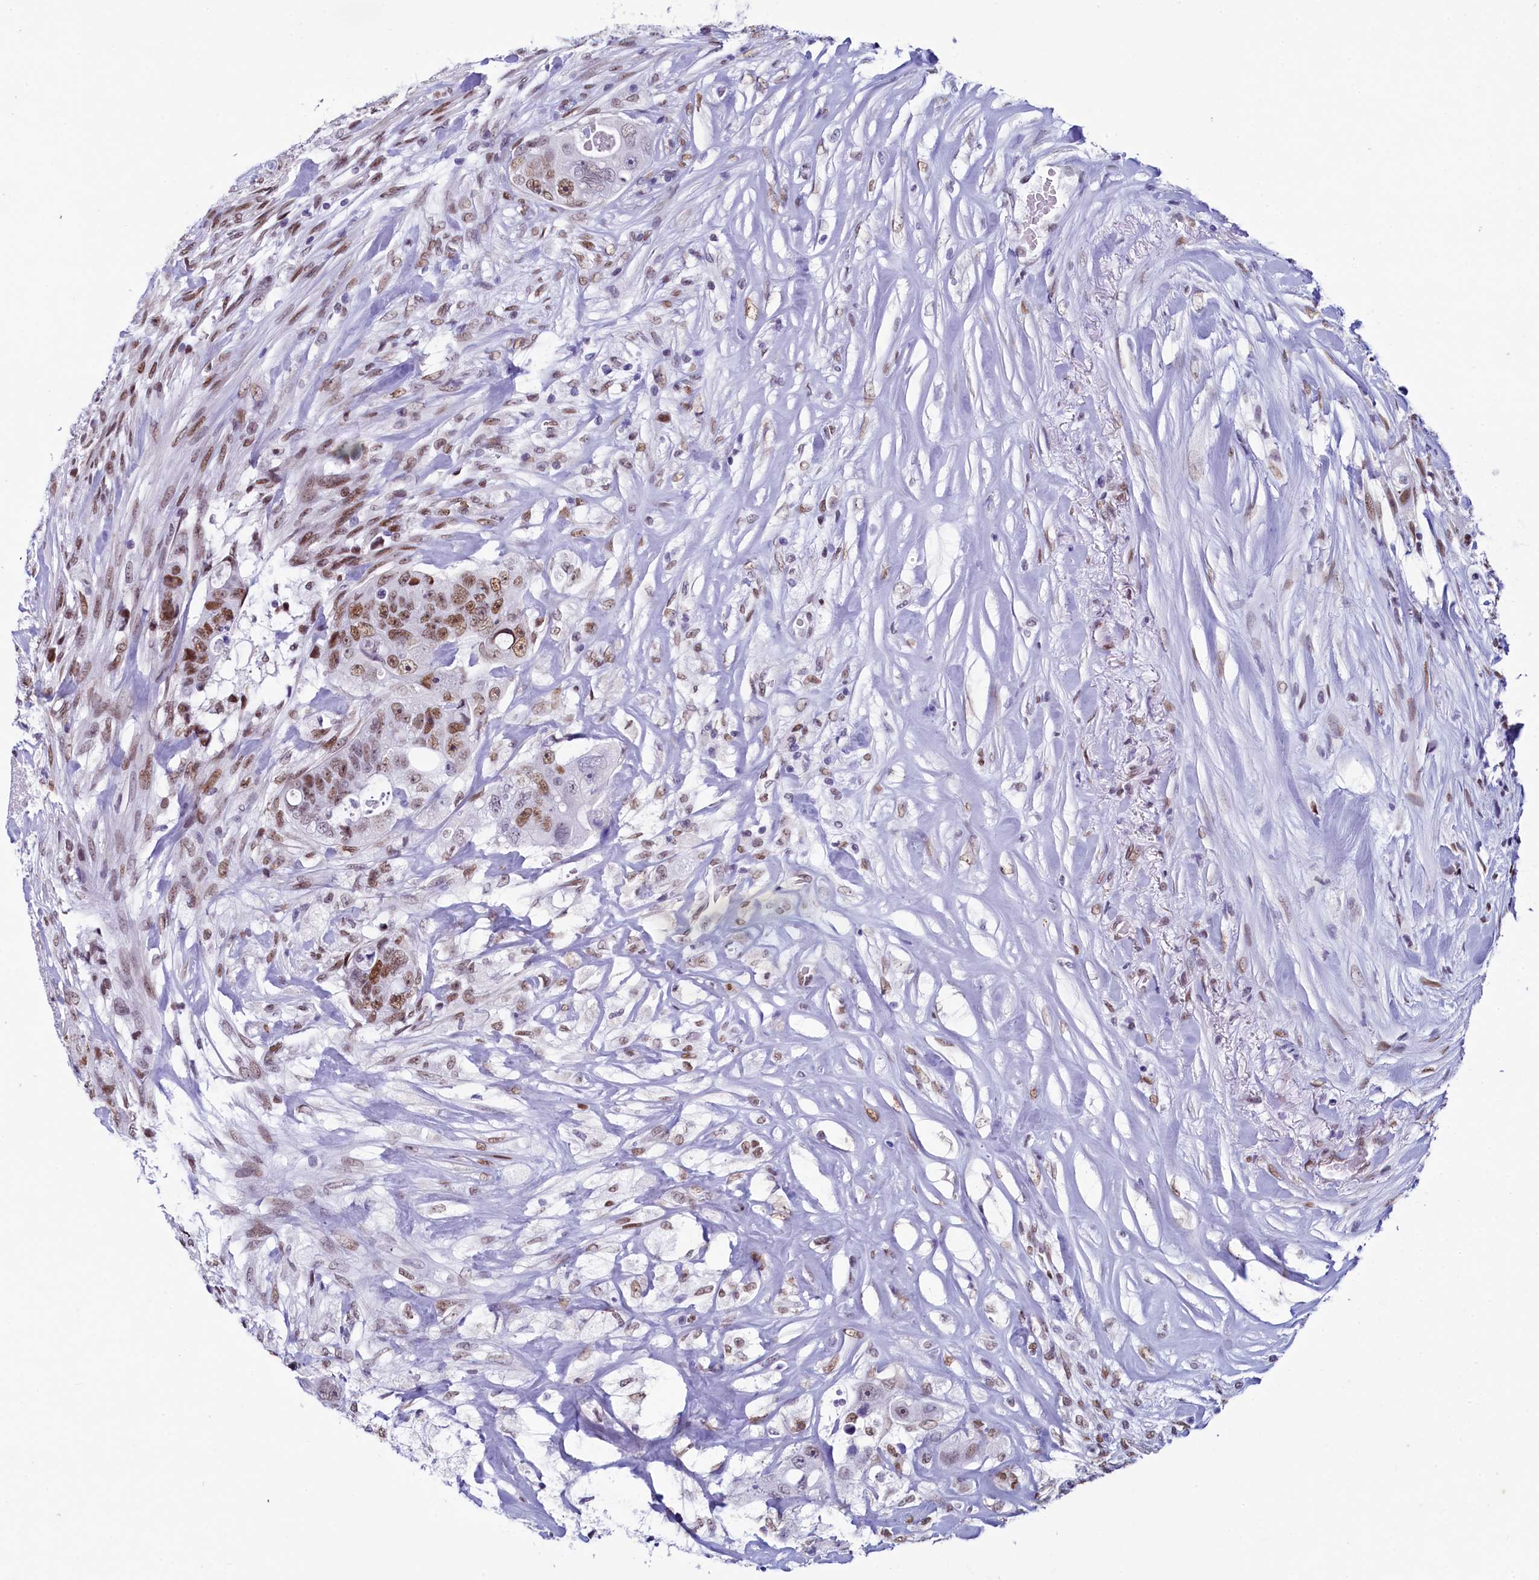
{"staining": {"intensity": "moderate", "quantity": "25%-75%", "location": "nuclear"}, "tissue": "colorectal cancer", "cell_type": "Tumor cells", "image_type": "cancer", "snomed": [{"axis": "morphology", "description": "Adenocarcinoma, NOS"}, {"axis": "topography", "description": "Colon"}], "caption": "High-magnification brightfield microscopy of adenocarcinoma (colorectal) stained with DAB (brown) and counterstained with hematoxylin (blue). tumor cells exhibit moderate nuclear expression is identified in approximately25%-75% of cells.", "gene": "SUGP2", "patient": {"sex": "female", "age": 46}}